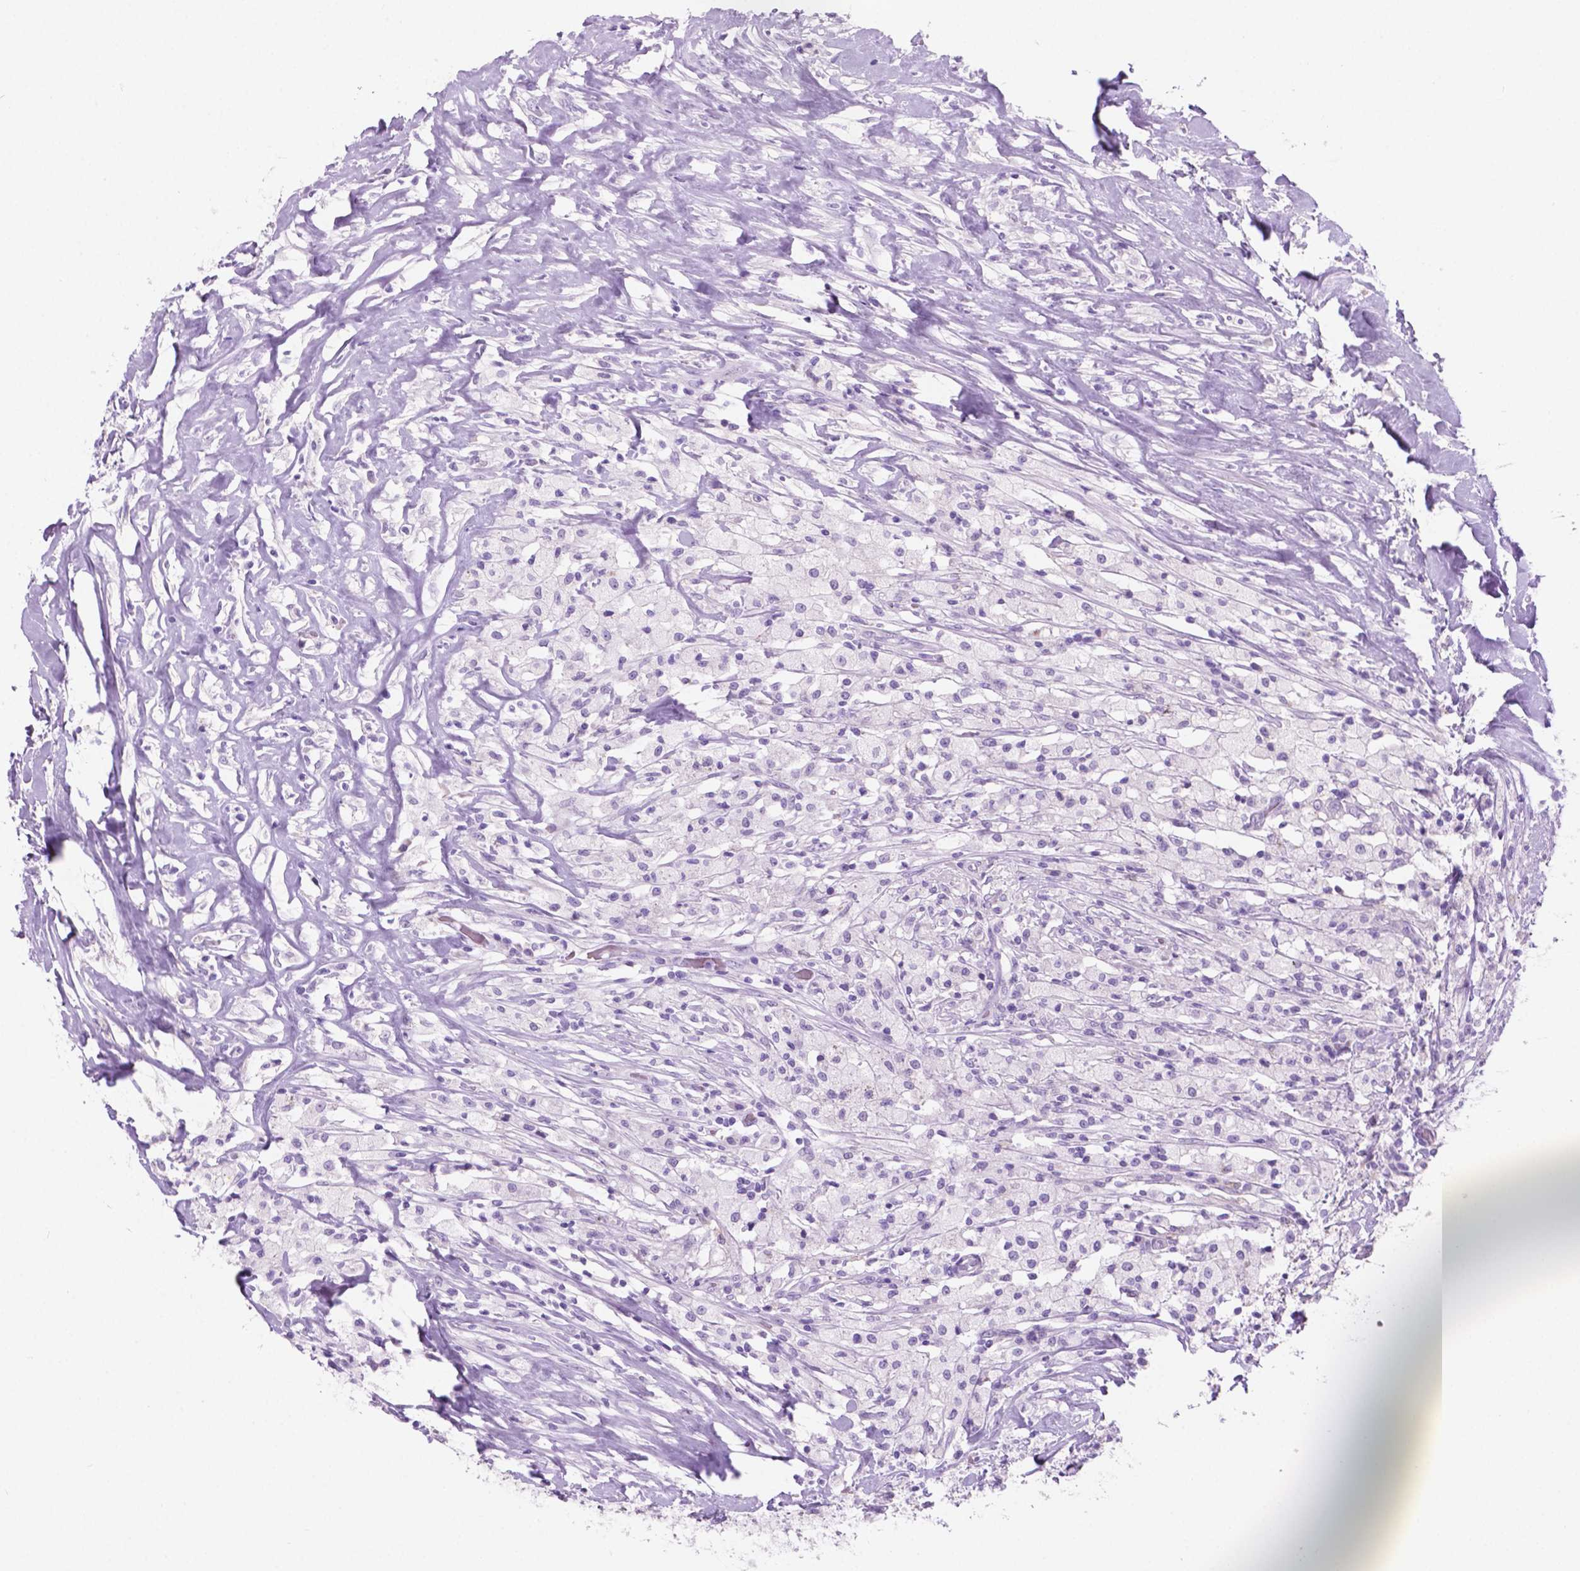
{"staining": {"intensity": "negative", "quantity": "none", "location": "none"}, "tissue": "testis cancer", "cell_type": "Tumor cells", "image_type": "cancer", "snomed": [{"axis": "morphology", "description": "Necrosis, NOS"}, {"axis": "morphology", "description": "Carcinoma, Embryonal, NOS"}, {"axis": "topography", "description": "Testis"}], "caption": "Tumor cells are negative for brown protein staining in testis embryonal carcinoma. Nuclei are stained in blue.", "gene": "GRIN2B", "patient": {"sex": "male", "age": 19}}